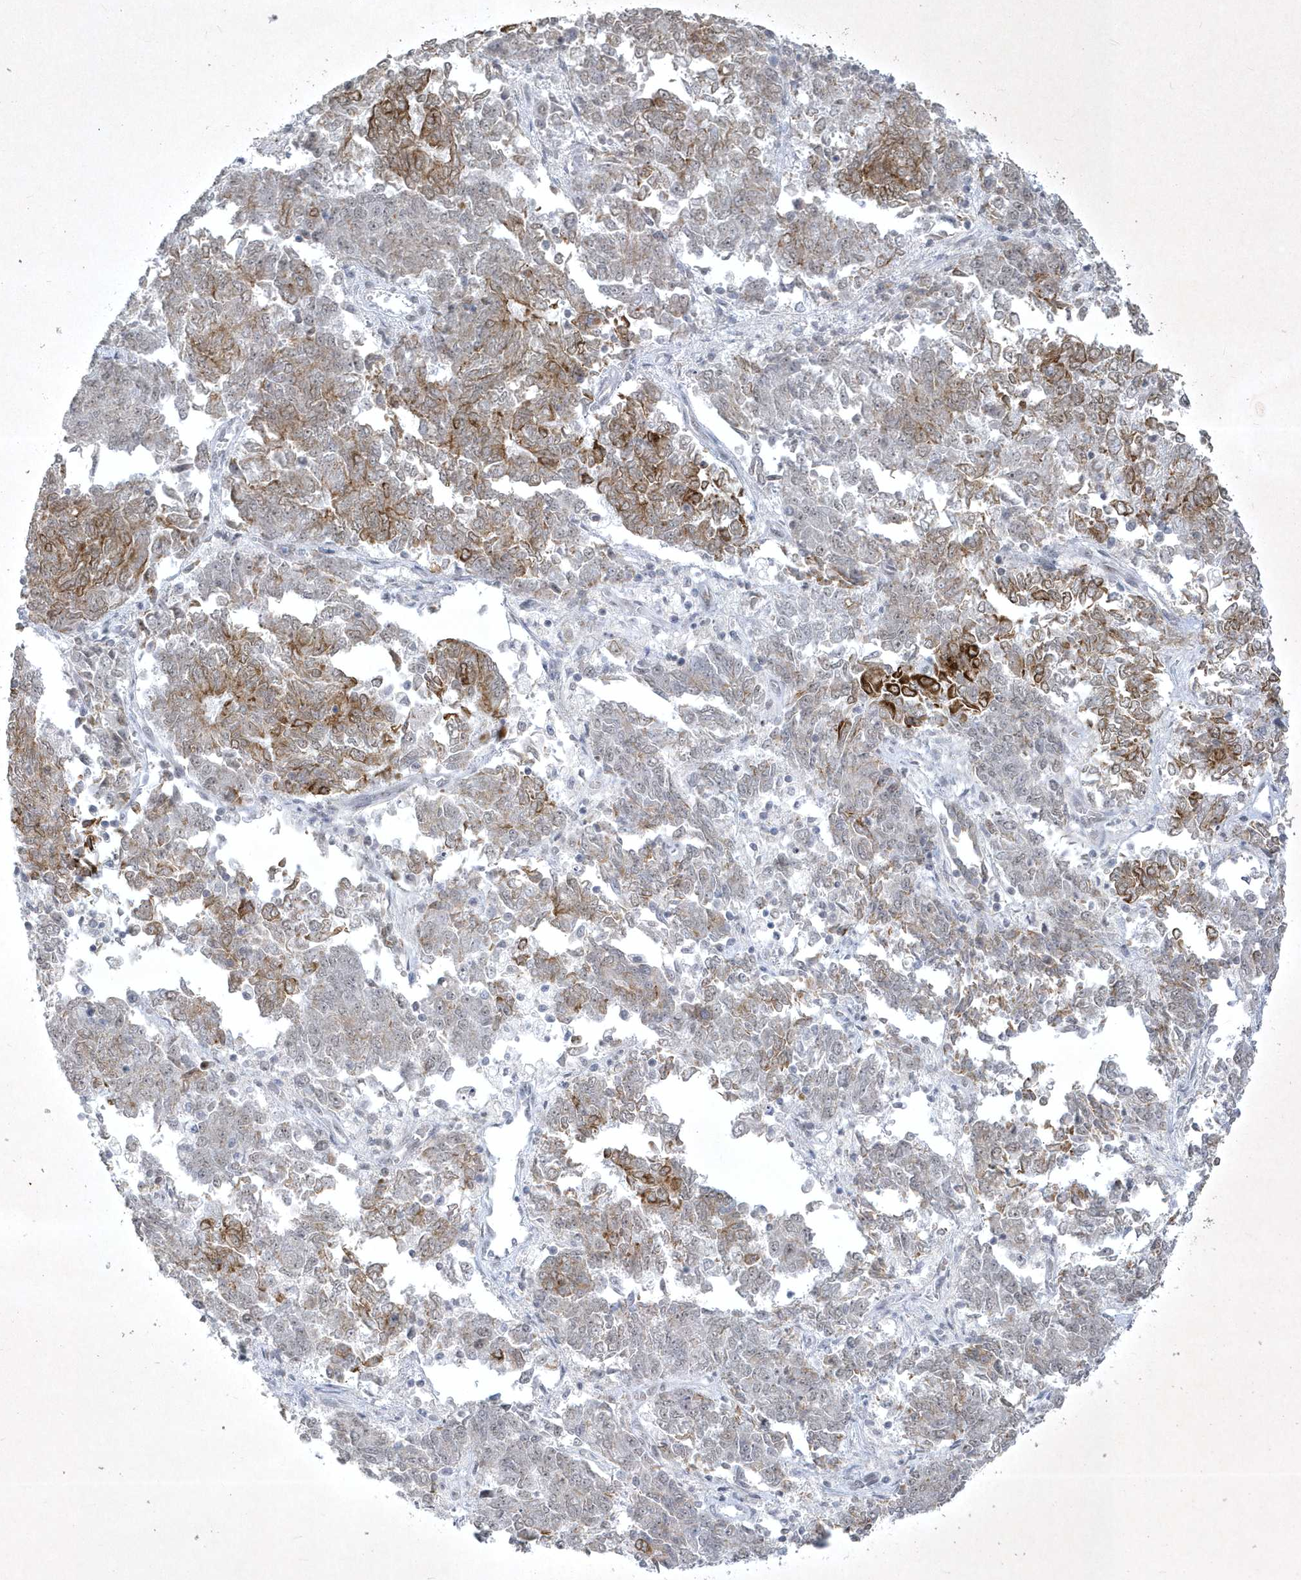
{"staining": {"intensity": "moderate", "quantity": "25%-75%", "location": "cytoplasmic/membranous"}, "tissue": "endometrial cancer", "cell_type": "Tumor cells", "image_type": "cancer", "snomed": [{"axis": "morphology", "description": "Adenocarcinoma, NOS"}, {"axis": "topography", "description": "Endometrium"}], "caption": "Protein staining of endometrial cancer (adenocarcinoma) tissue displays moderate cytoplasmic/membranous positivity in about 25%-75% of tumor cells.", "gene": "ZBTB9", "patient": {"sex": "female", "age": 80}}